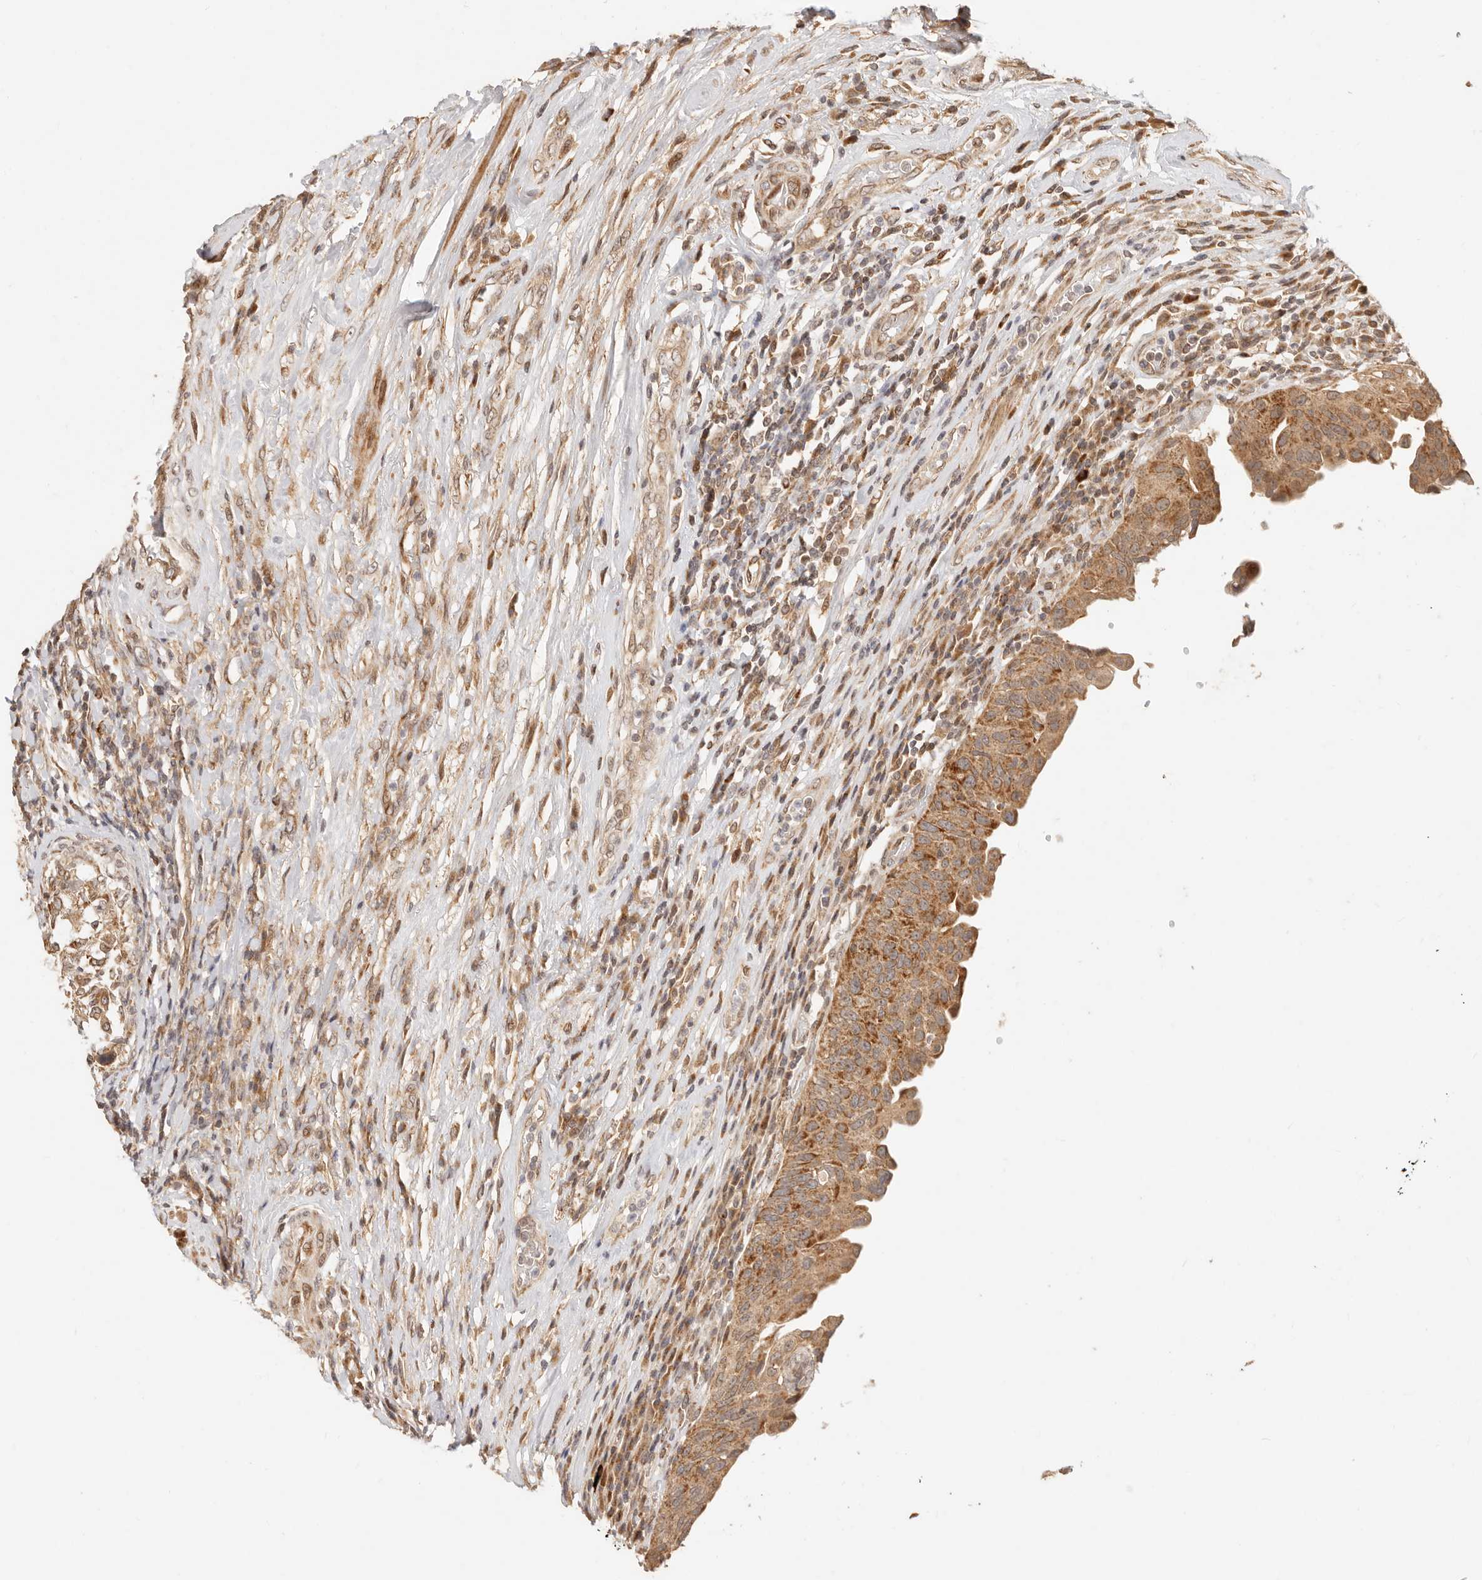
{"staining": {"intensity": "moderate", "quantity": "25%-75%", "location": "cytoplasmic/membranous"}, "tissue": "urothelial cancer", "cell_type": "Tumor cells", "image_type": "cancer", "snomed": [{"axis": "morphology", "description": "Urothelial carcinoma, High grade"}, {"axis": "topography", "description": "Urinary bladder"}], "caption": "DAB (3,3'-diaminobenzidine) immunohistochemical staining of urothelial carcinoma (high-grade) exhibits moderate cytoplasmic/membranous protein staining in about 25%-75% of tumor cells. (DAB (3,3'-diaminobenzidine) IHC with brightfield microscopy, high magnification).", "gene": "TIMM17A", "patient": {"sex": "female", "age": 80}}